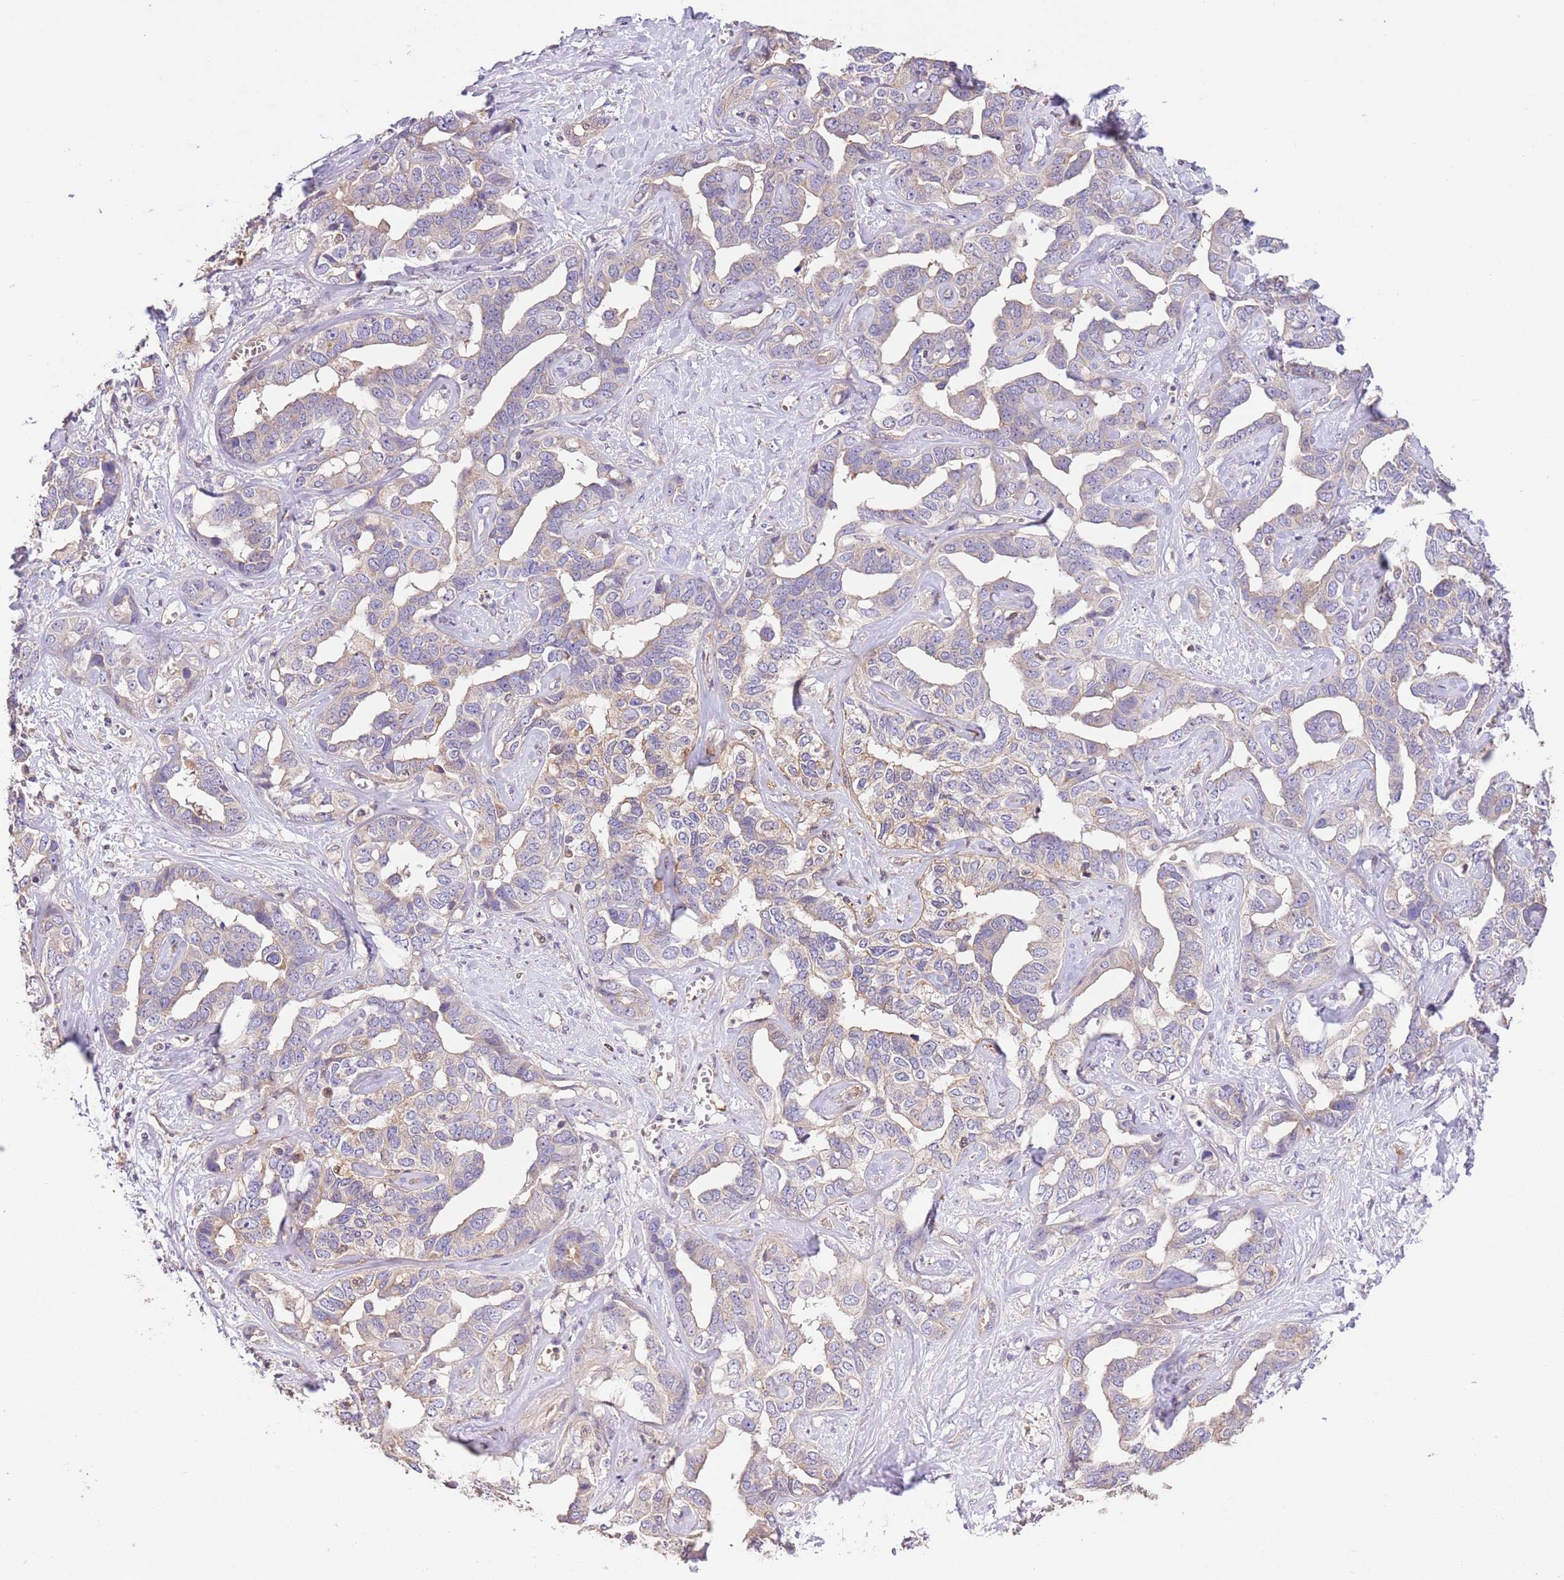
{"staining": {"intensity": "negative", "quantity": "none", "location": "none"}, "tissue": "liver cancer", "cell_type": "Tumor cells", "image_type": "cancer", "snomed": [{"axis": "morphology", "description": "Cholangiocarcinoma"}, {"axis": "topography", "description": "Liver"}], "caption": "High magnification brightfield microscopy of cholangiocarcinoma (liver) stained with DAB (3,3'-diaminobenzidine) (brown) and counterstained with hematoxylin (blue): tumor cells show no significant expression.", "gene": "FAM89B", "patient": {"sex": "male", "age": 59}}